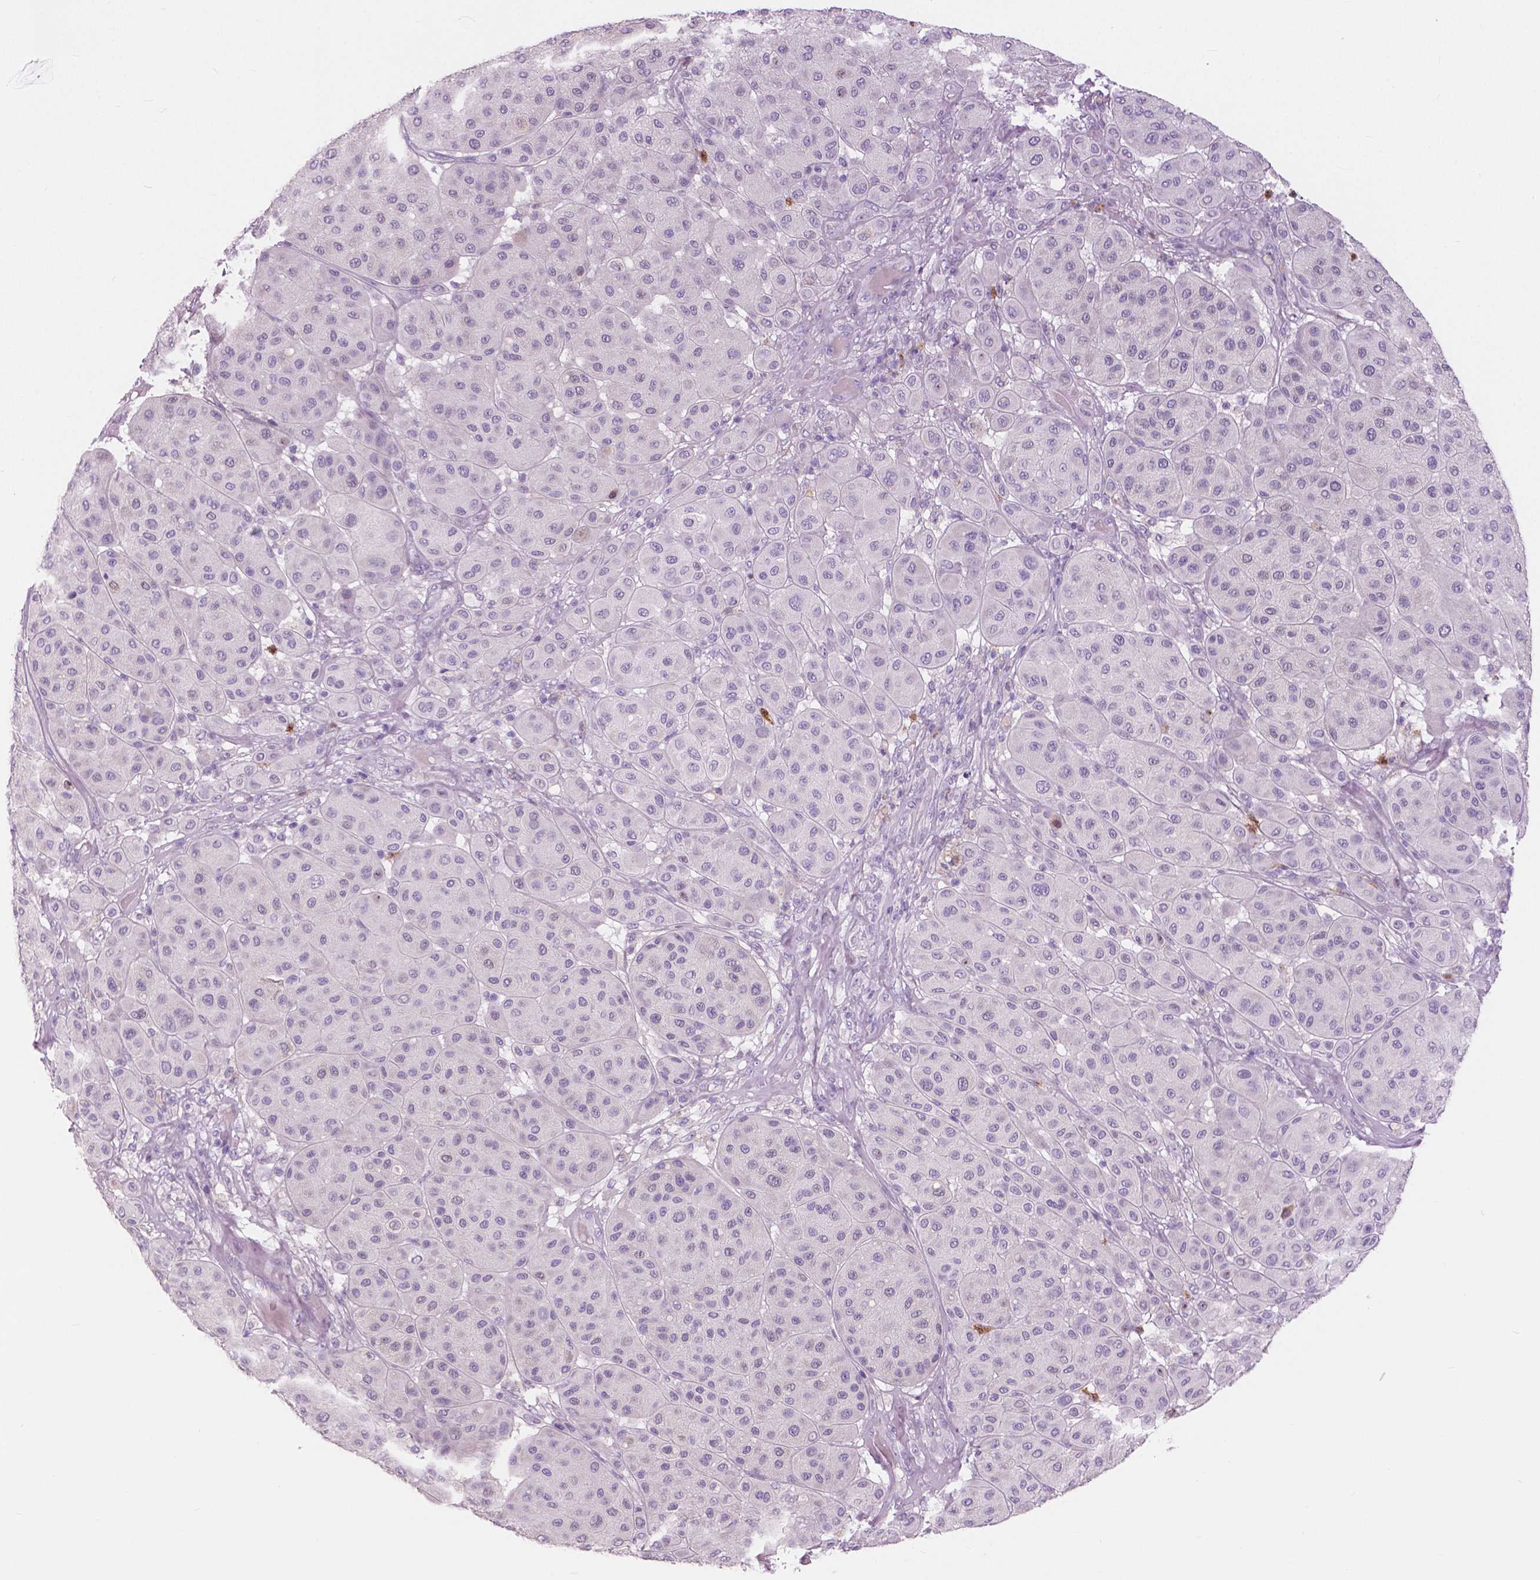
{"staining": {"intensity": "negative", "quantity": "none", "location": "none"}, "tissue": "melanoma", "cell_type": "Tumor cells", "image_type": "cancer", "snomed": [{"axis": "morphology", "description": "Malignant melanoma, Metastatic site"}, {"axis": "topography", "description": "Smooth muscle"}], "caption": "An IHC micrograph of melanoma is shown. There is no staining in tumor cells of melanoma.", "gene": "CXCR2", "patient": {"sex": "male", "age": 41}}